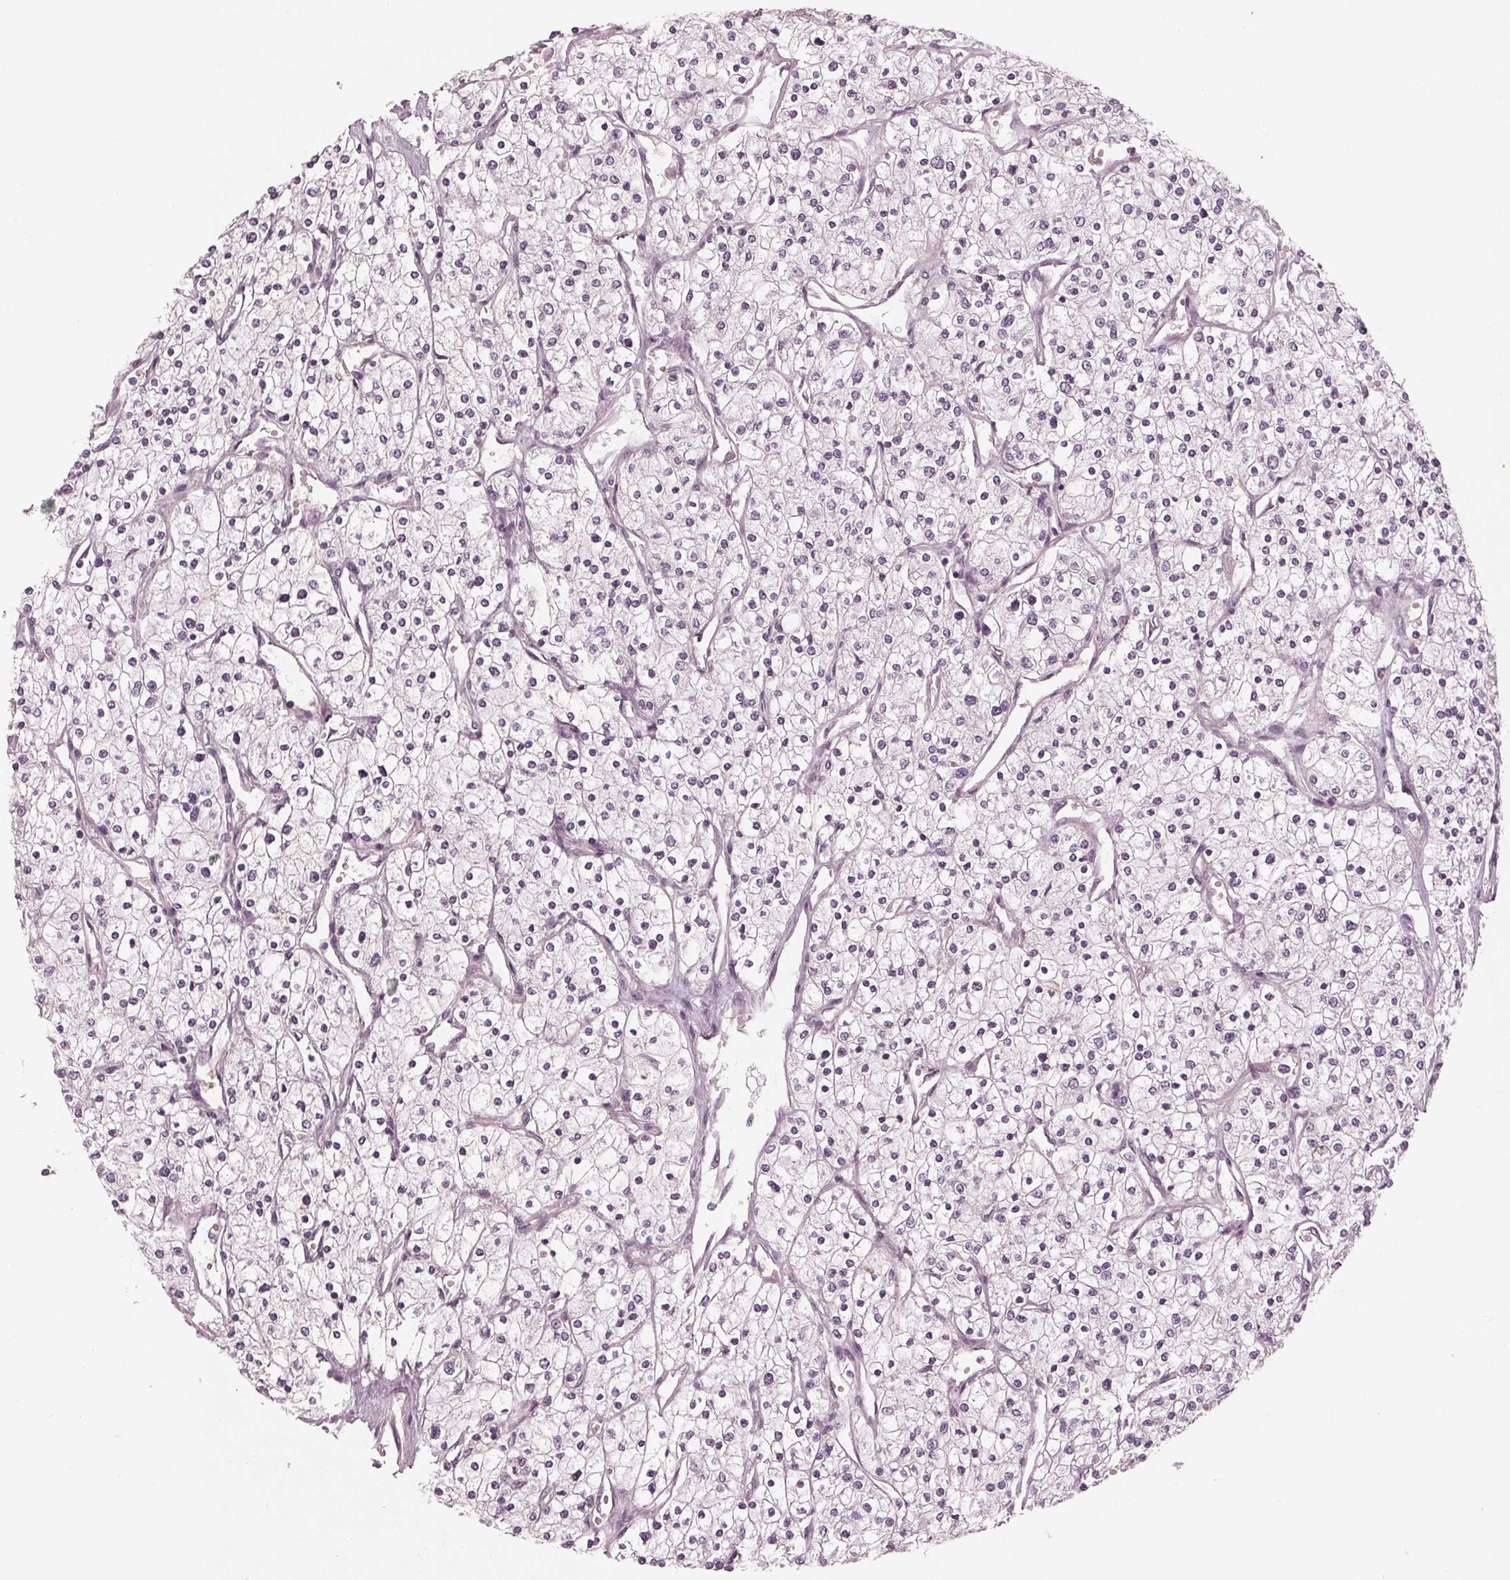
{"staining": {"intensity": "negative", "quantity": "none", "location": "none"}, "tissue": "renal cancer", "cell_type": "Tumor cells", "image_type": "cancer", "snomed": [{"axis": "morphology", "description": "Adenocarcinoma, NOS"}, {"axis": "topography", "description": "Kidney"}], "caption": "The histopathology image displays no staining of tumor cells in renal adenocarcinoma.", "gene": "DNMT3L", "patient": {"sex": "male", "age": 80}}